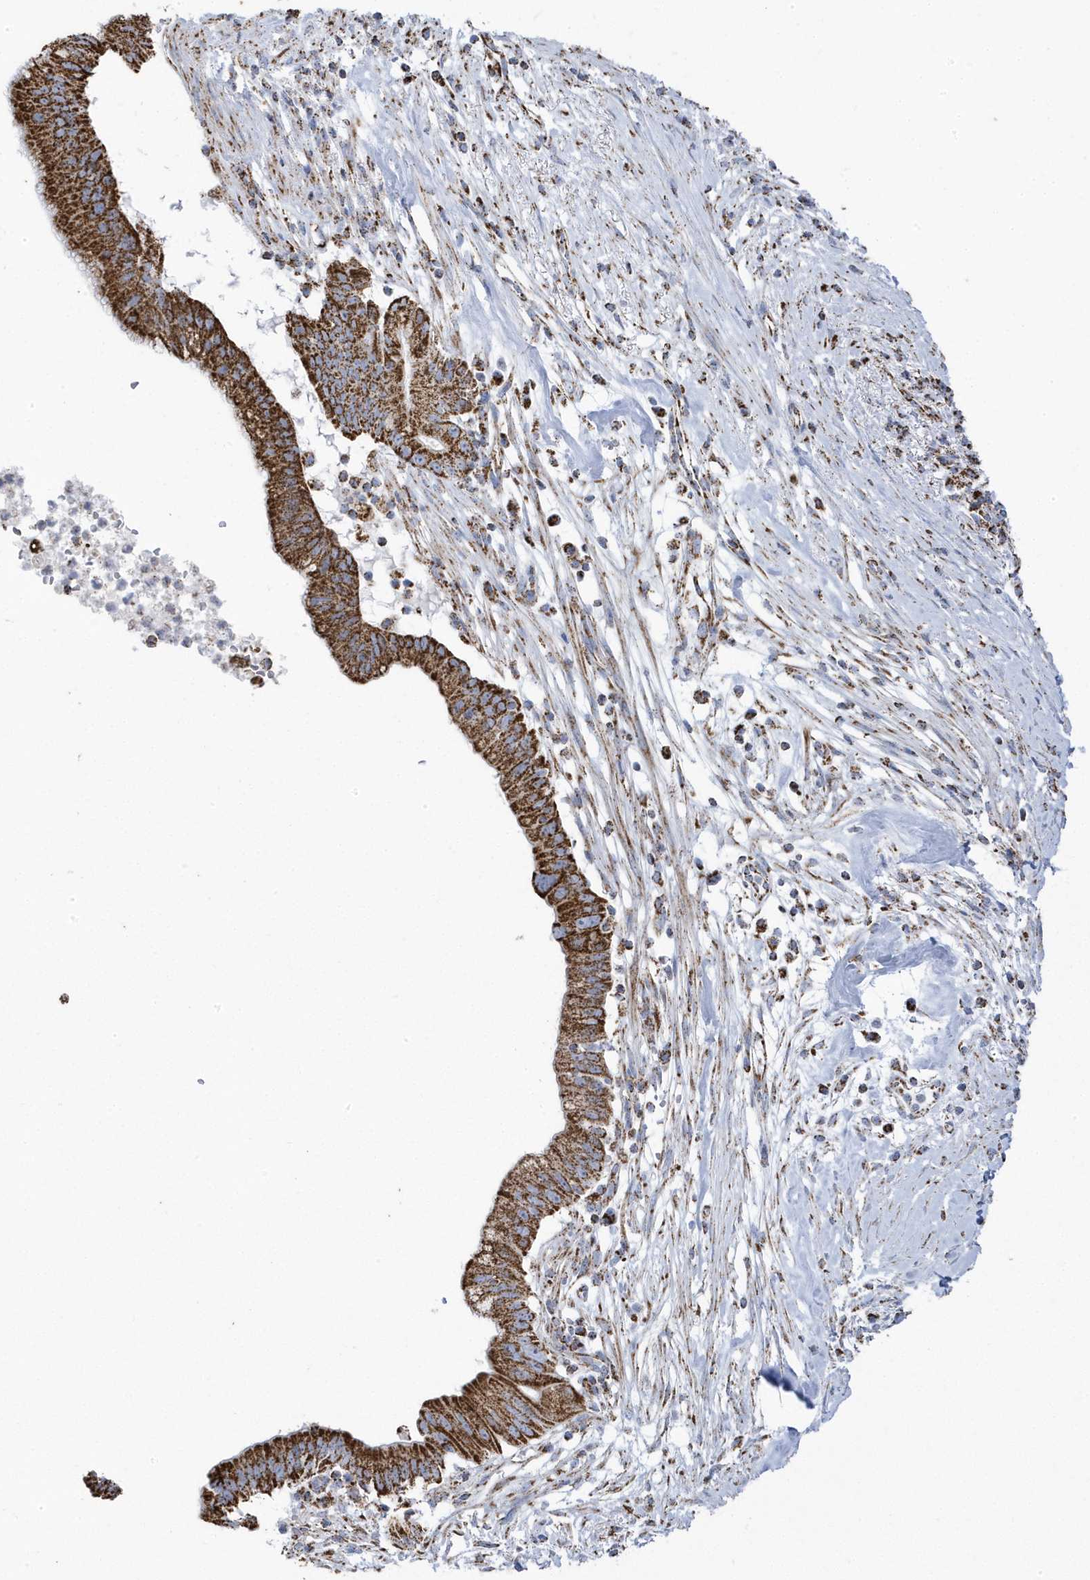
{"staining": {"intensity": "strong", "quantity": ">75%", "location": "cytoplasmic/membranous"}, "tissue": "pancreatic cancer", "cell_type": "Tumor cells", "image_type": "cancer", "snomed": [{"axis": "morphology", "description": "Adenocarcinoma, NOS"}, {"axis": "topography", "description": "Pancreas"}], "caption": "IHC of pancreatic cancer reveals high levels of strong cytoplasmic/membranous positivity in approximately >75% of tumor cells.", "gene": "GTPBP8", "patient": {"sex": "male", "age": 68}}